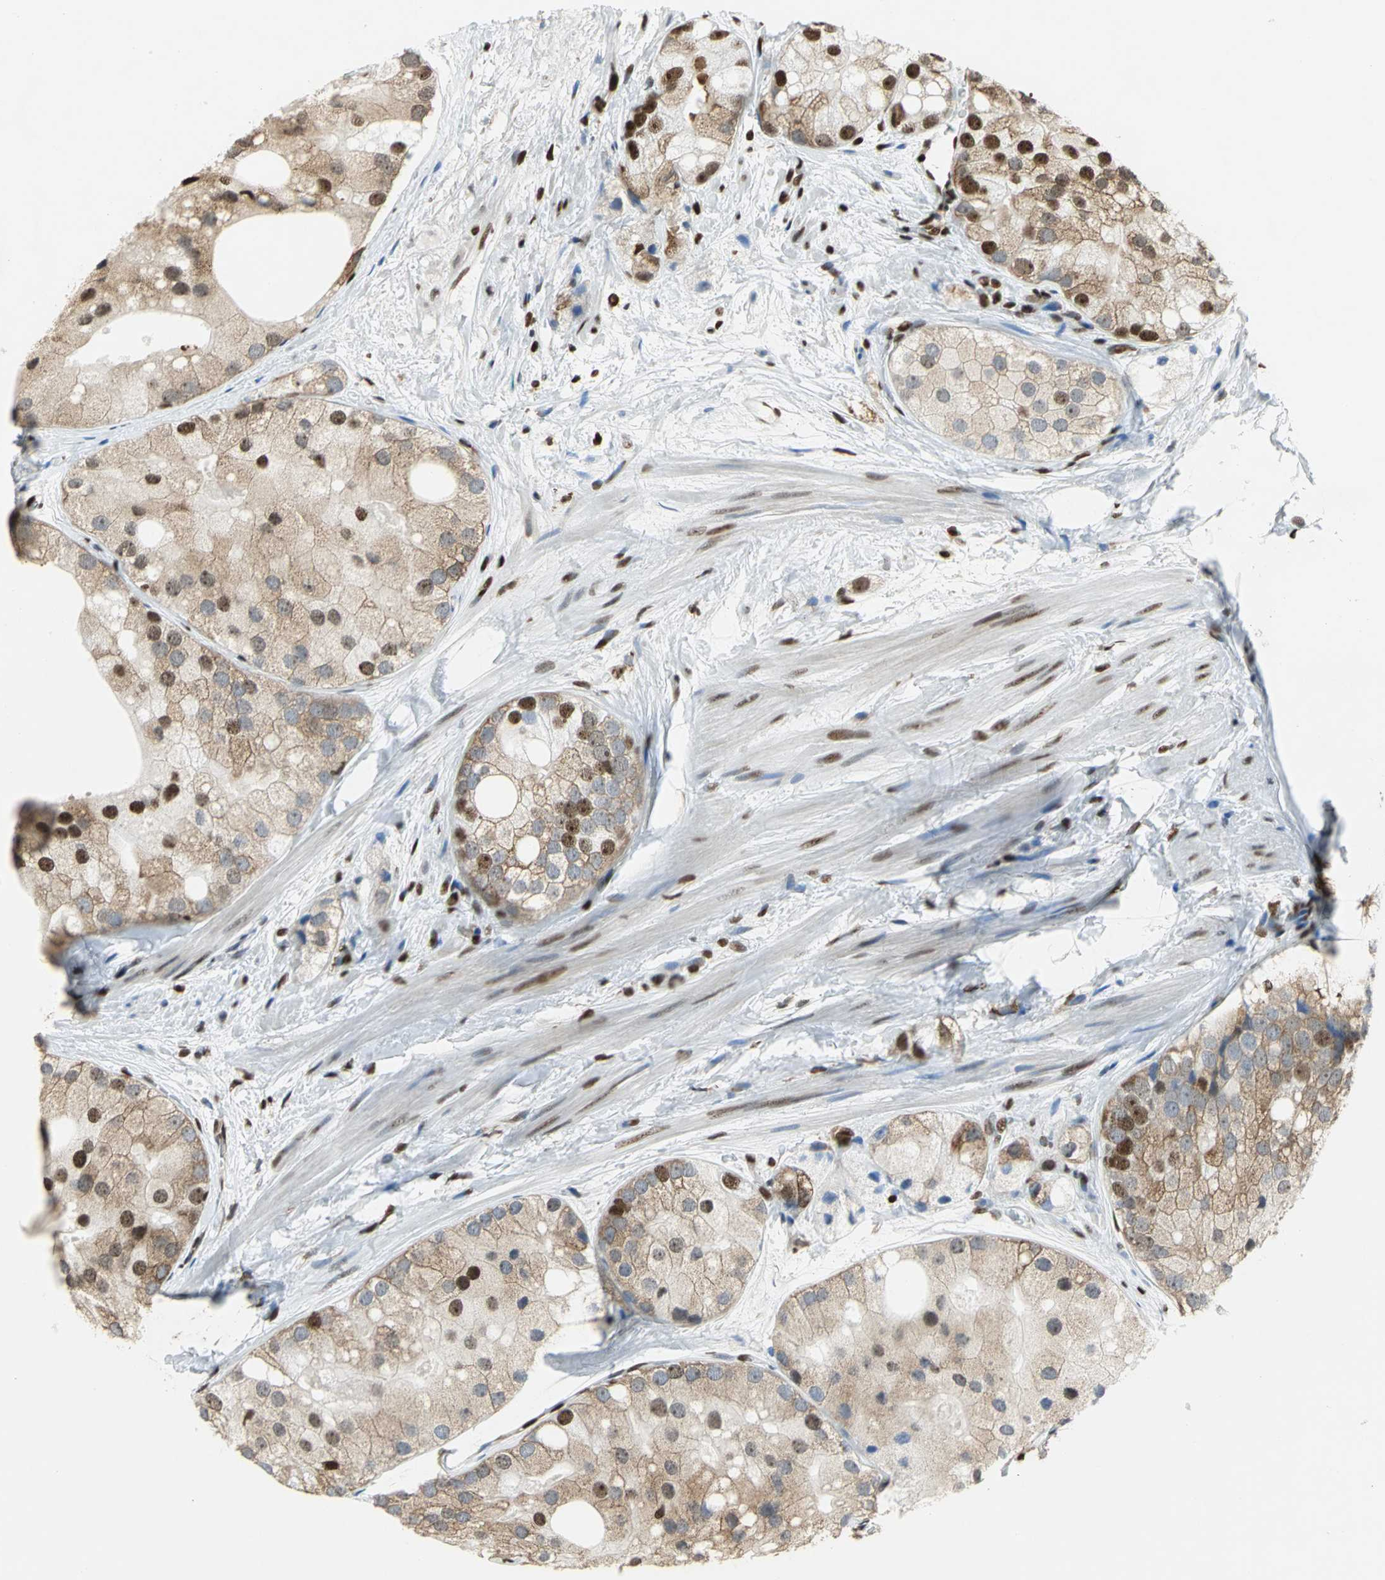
{"staining": {"intensity": "strong", "quantity": "25%-75%", "location": "cytoplasmic/membranous,nuclear"}, "tissue": "prostate cancer", "cell_type": "Tumor cells", "image_type": "cancer", "snomed": [{"axis": "morphology", "description": "Adenocarcinoma, Low grade"}, {"axis": "topography", "description": "Prostate"}], "caption": "High-magnification brightfield microscopy of prostate cancer (low-grade adenocarcinoma) stained with DAB (3,3'-diaminobenzidine) (brown) and counterstained with hematoxylin (blue). tumor cells exhibit strong cytoplasmic/membranous and nuclear positivity is present in approximately25%-75% of cells. (Brightfield microscopy of DAB IHC at high magnification).", "gene": "HMGB1", "patient": {"sex": "male", "age": 69}}